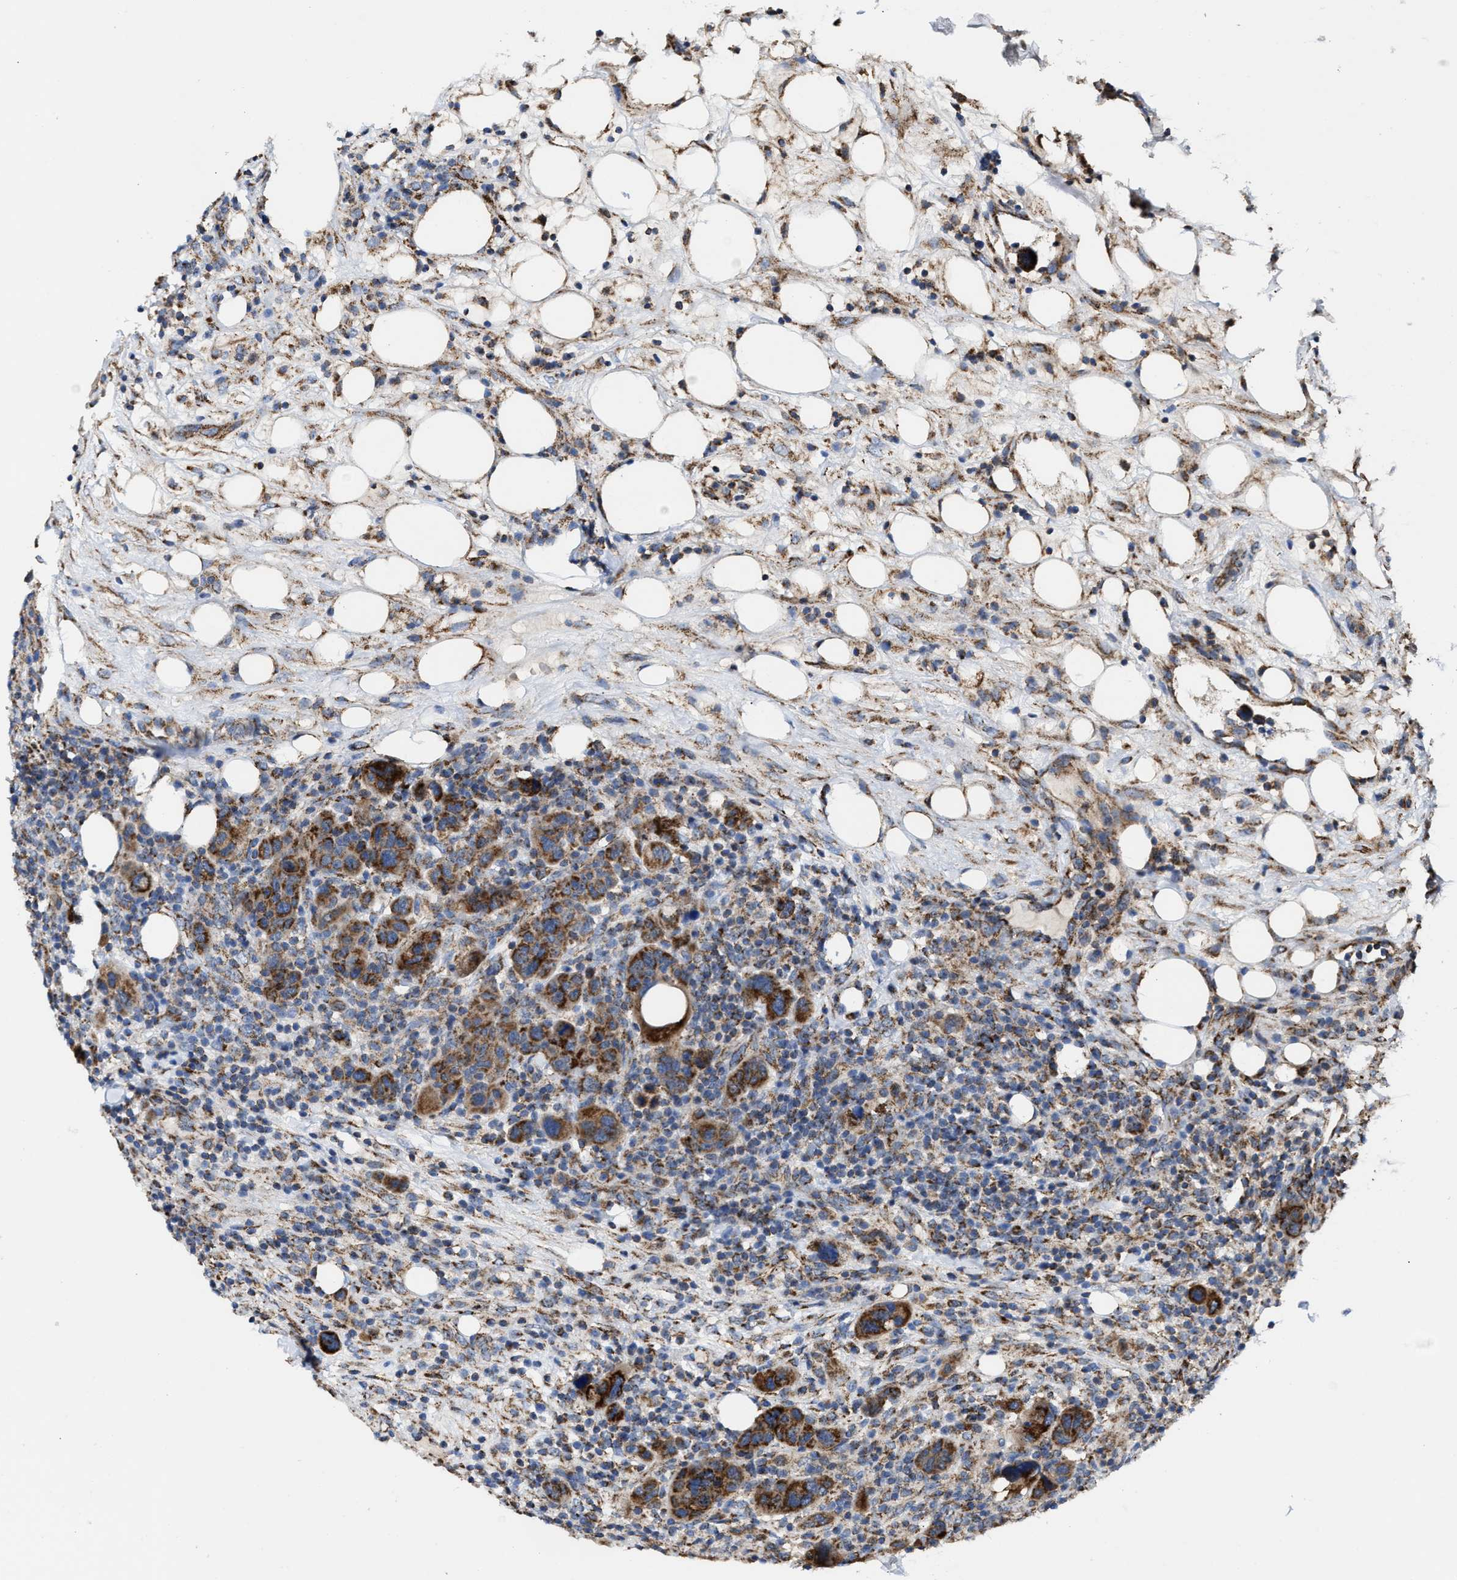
{"staining": {"intensity": "strong", "quantity": ">75%", "location": "cytoplasmic/membranous"}, "tissue": "breast cancer", "cell_type": "Tumor cells", "image_type": "cancer", "snomed": [{"axis": "morphology", "description": "Duct carcinoma"}, {"axis": "topography", "description": "Breast"}], "caption": "Tumor cells reveal high levels of strong cytoplasmic/membranous positivity in about >75% of cells in breast invasive ductal carcinoma. The protein of interest is stained brown, and the nuclei are stained in blue (DAB IHC with brightfield microscopy, high magnification).", "gene": "MECR", "patient": {"sex": "female", "age": 37}}